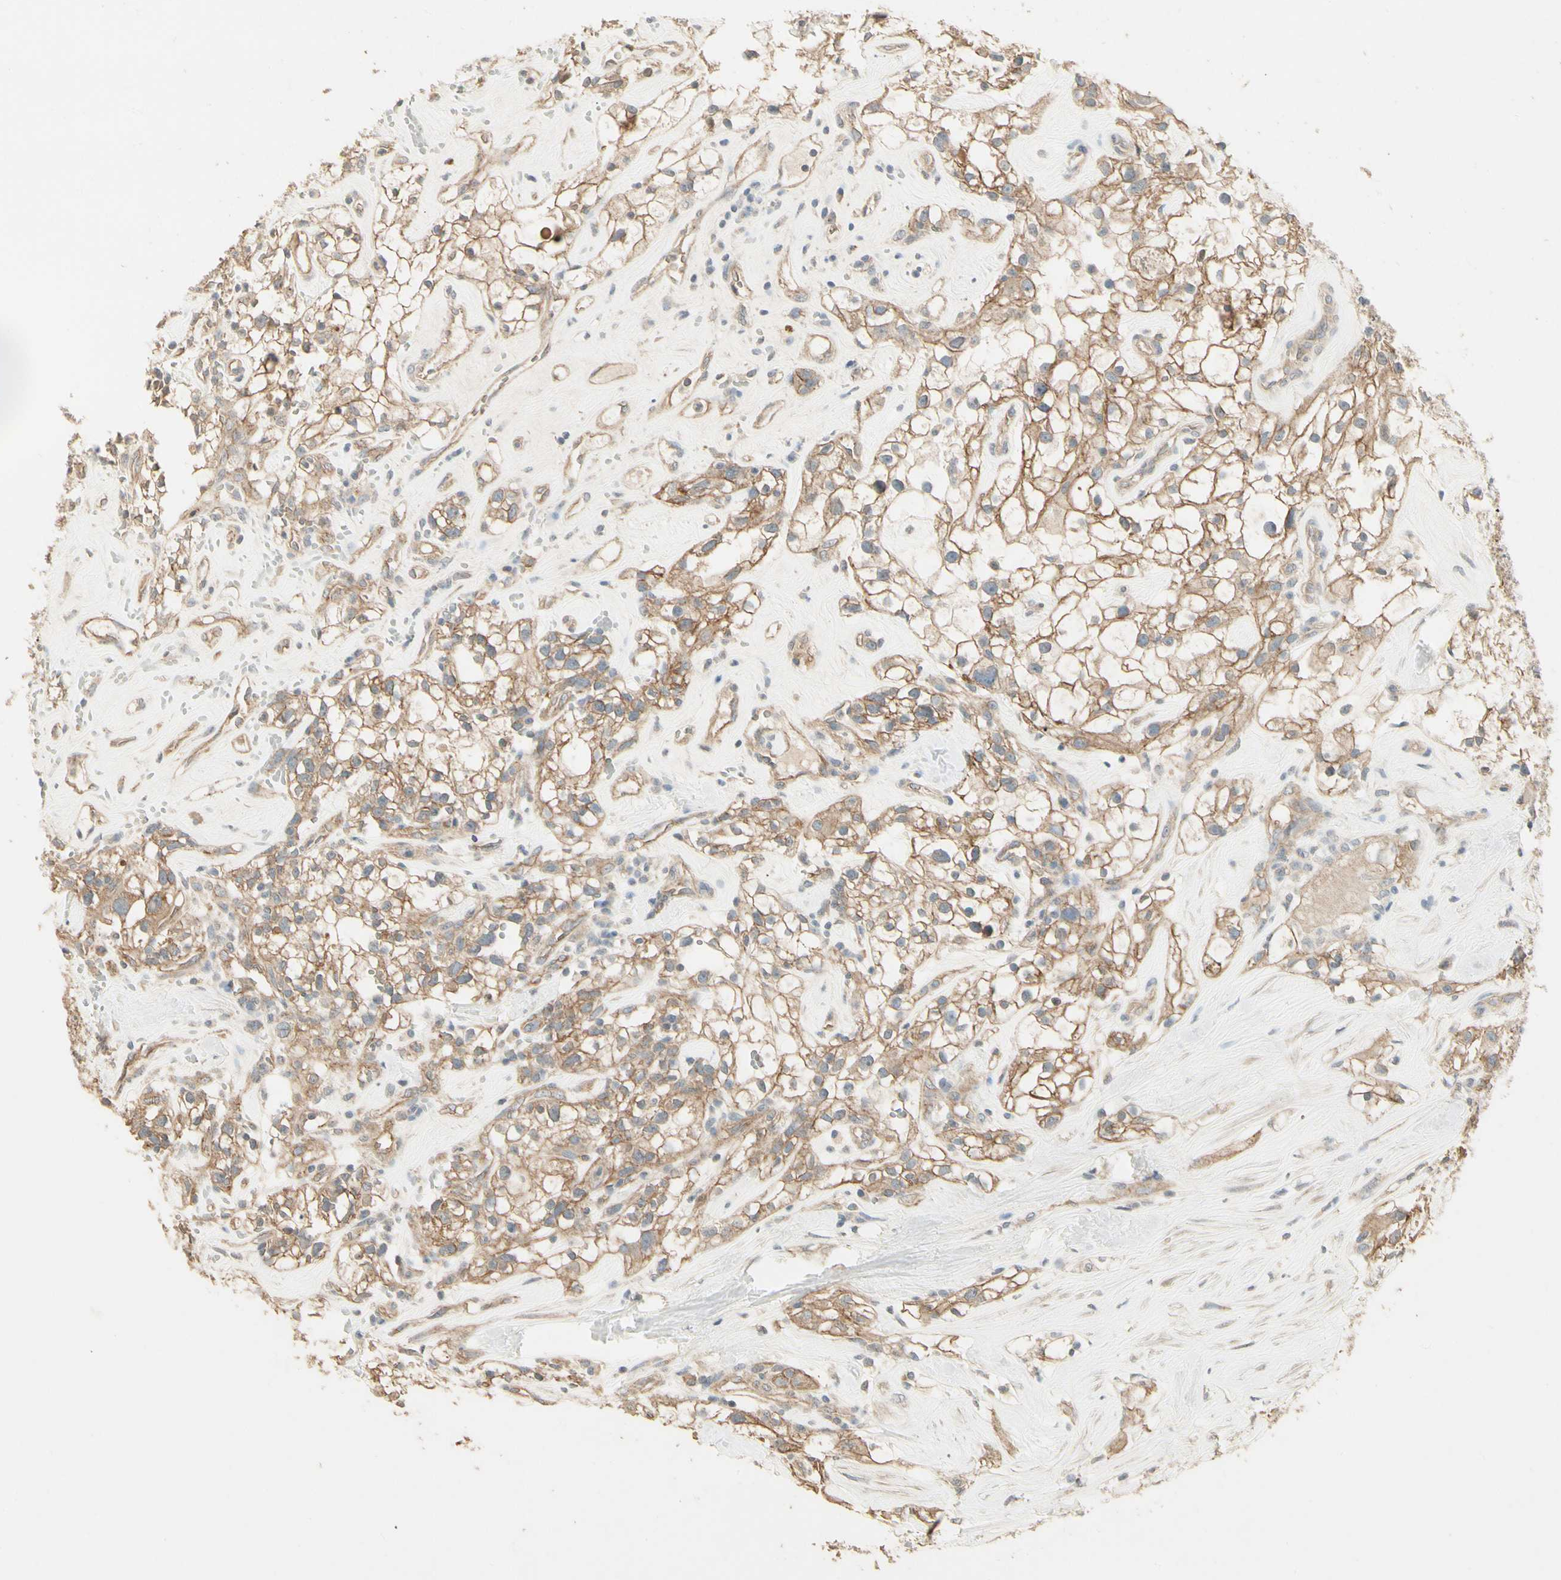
{"staining": {"intensity": "moderate", "quantity": ">75%", "location": "cytoplasmic/membranous"}, "tissue": "renal cancer", "cell_type": "Tumor cells", "image_type": "cancer", "snomed": [{"axis": "morphology", "description": "Adenocarcinoma, NOS"}, {"axis": "topography", "description": "Kidney"}], "caption": "IHC (DAB (3,3'-diaminobenzidine)) staining of human renal cancer (adenocarcinoma) demonstrates moderate cytoplasmic/membranous protein staining in about >75% of tumor cells. (DAB (3,3'-diaminobenzidine) = brown stain, brightfield microscopy at high magnification).", "gene": "RNF180", "patient": {"sex": "female", "age": 60}}